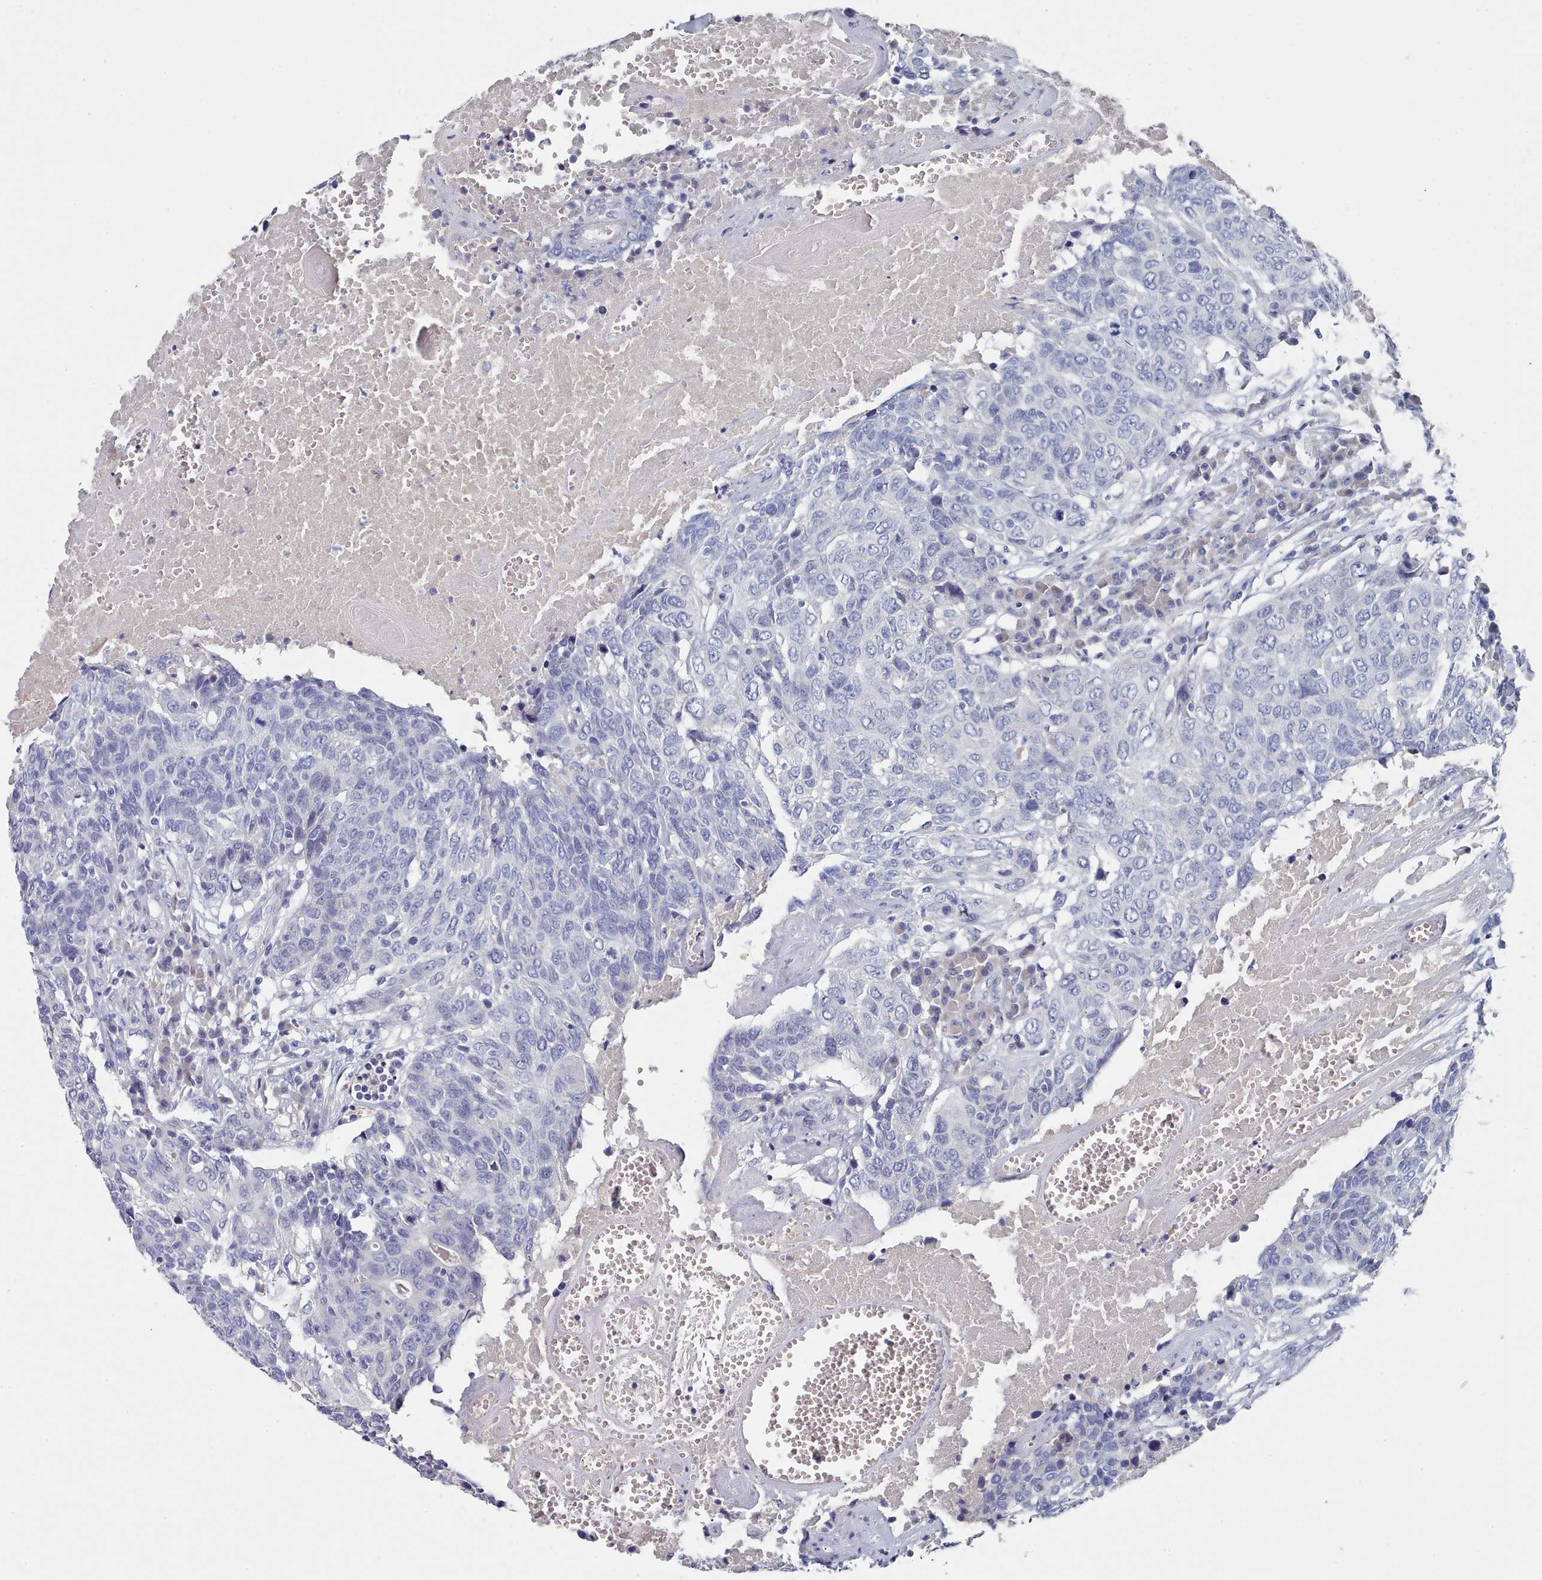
{"staining": {"intensity": "negative", "quantity": "none", "location": "none"}, "tissue": "head and neck cancer", "cell_type": "Tumor cells", "image_type": "cancer", "snomed": [{"axis": "morphology", "description": "Squamous cell carcinoma, NOS"}, {"axis": "topography", "description": "Head-Neck"}], "caption": "Photomicrograph shows no protein positivity in tumor cells of squamous cell carcinoma (head and neck) tissue.", "gene": "ACAD11", "patient": {"sex": "male", "age": 66}}